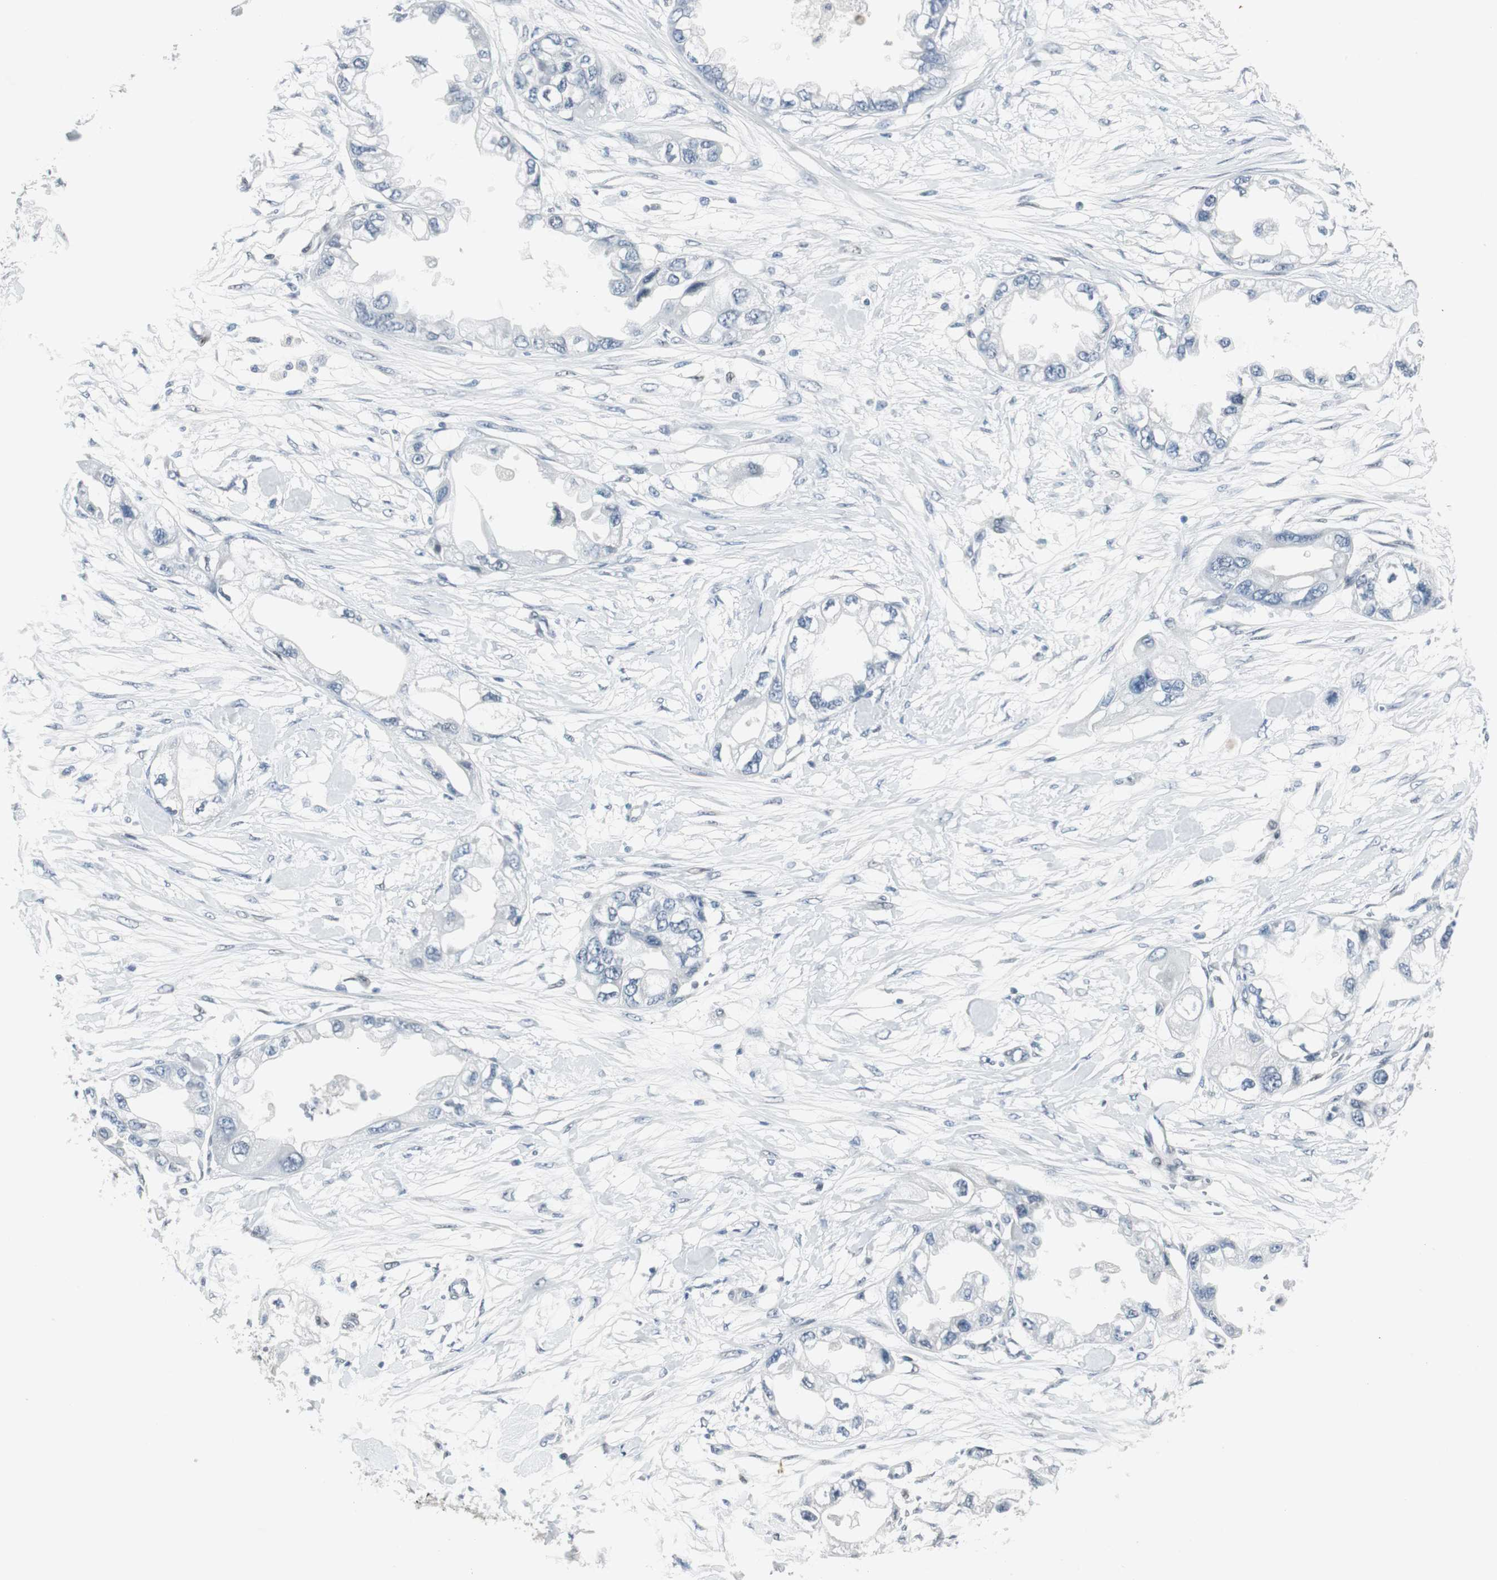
{"staining": {"intensity": "negative", "quantity": "none", "location": "none"}, "tissue": "endometrial cancer", "cell_type": "Tumor cells", "image_type": "cancer", "snomed": [{"axis": "morphology", "description": "Adenocarcinoma, NOS"}, {"axis": "topography", "description": "Endometrium"}], "caption": "The micrograph exhibits no staining of tumor cells in endometrial adenocarcinoma.", "gene": "ELK1", "patient": {"sex": "female", "age": 67}}